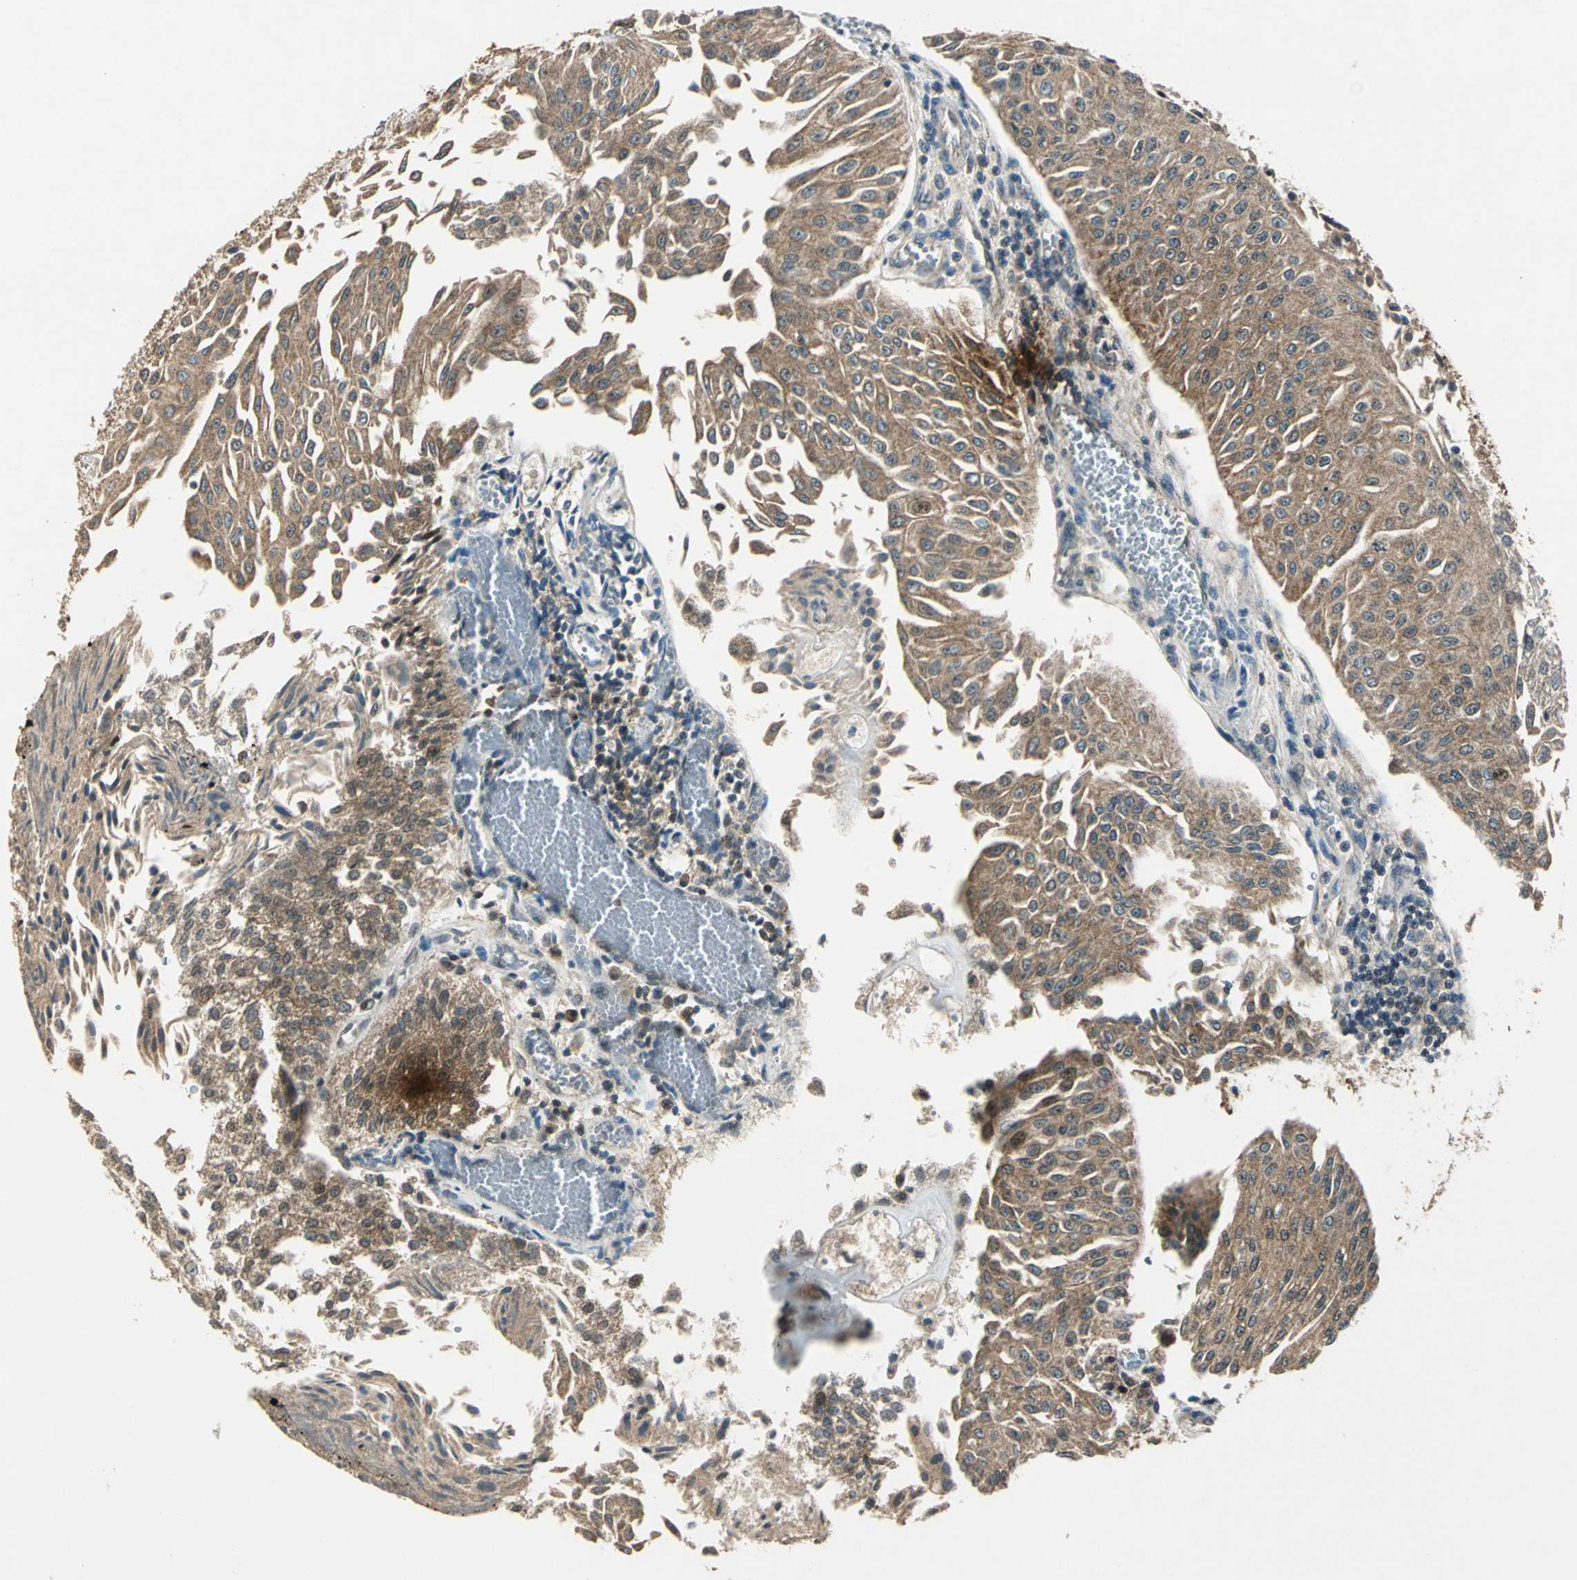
{"staining": {"intensity": "weak", "quantity": ">75%", "location": "cytoplasmic/membranous"}, "tissue": "urothelial cancer", "cell_type": "Tumor cells", "image_type": "cancer", "snomed": [{"axis": "morphology", "description": "Urothelial carcinoma, Low grade"}, {"axis": "topography", "description": "Urinary bladder"}], "caption": "A high-resolution photomicrograph shows immunohistochemistry (IHC) staining of urothelial carcinoma (low-grade), which shows weak cytoplasmic/membranous staining in about >75% of tumor cells.", "gene": "AHSA1", "patient": {"sex": "male", "age": 86}}